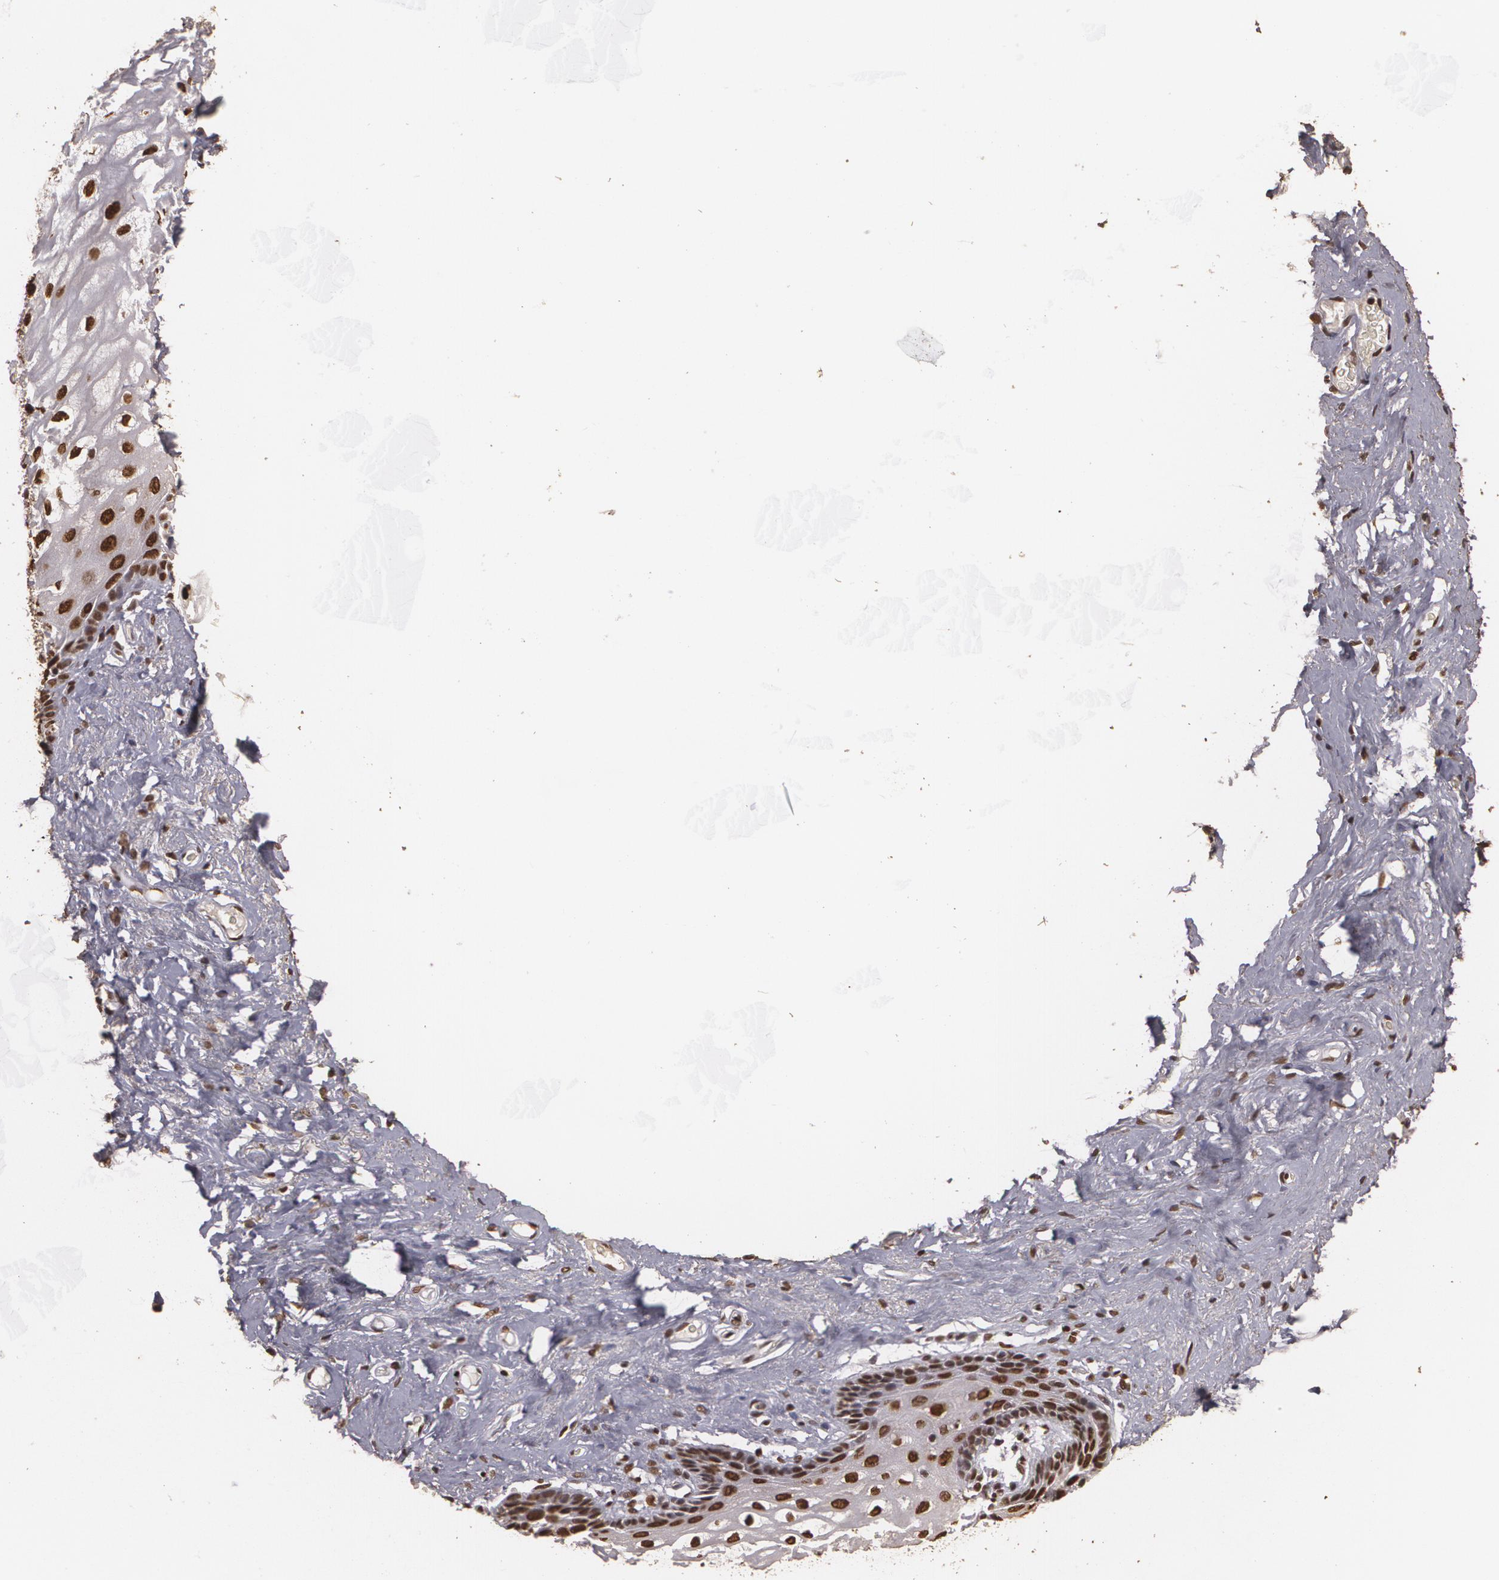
{"staining": {"intensity": "strong", "quantity": ">75%", "location": "nuclear"}, "tissue": "vagina", "cell_type": "Squamous epithelial cells", "image_type": "normal", "snomed": [{"axis": "morphology", "description": "Normal tissue, NOS"}, {"axis": "topography", "description": "Vagina"}], "caption": "Vagina stained for a protein (brown) exhibits strong nuclear positive staining in approximately >75% of squamous epithelial cells.", "gene": "RCOR1", "patient": {"sex": "female", "age": 61}}